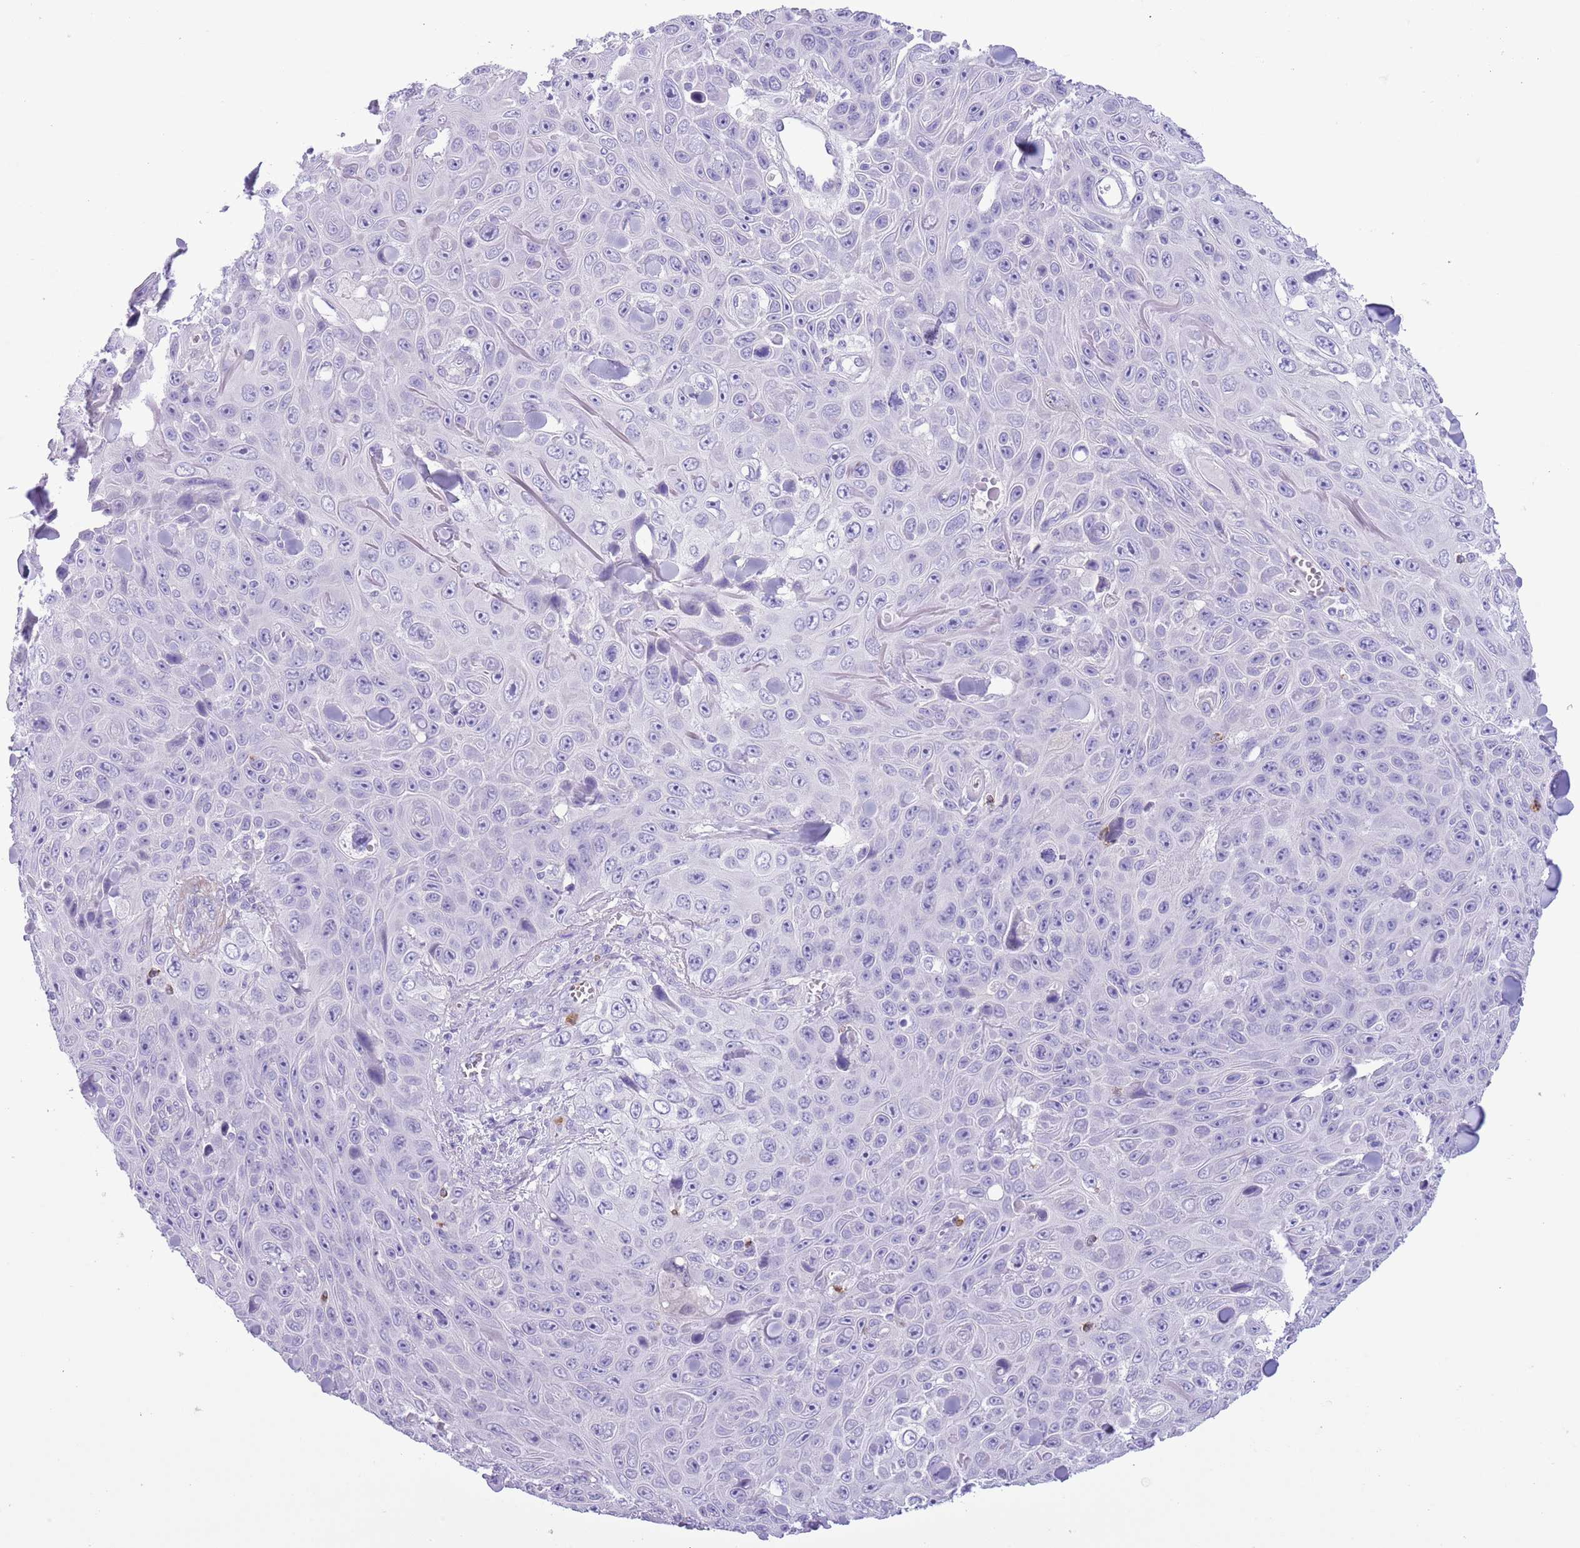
{"staining": {"intensity": "negative", "quantity": "none", "location": "none"}, "tissue": "skin cancer", "cell_type": "Tumor cells", "image_type": "cancer", "snomed": [{"axis": "morphology", "description": "Squamous cell carcinoma, NOS"}, {"axis": "topography", "description": "Skin"}], "caption": "Immunohistochemical staining of skin squamous cell carcinoma displays no significant staining in tumor cells.", "gene": "OR6M1", "patient": {"sex": "male", "age": 82}}